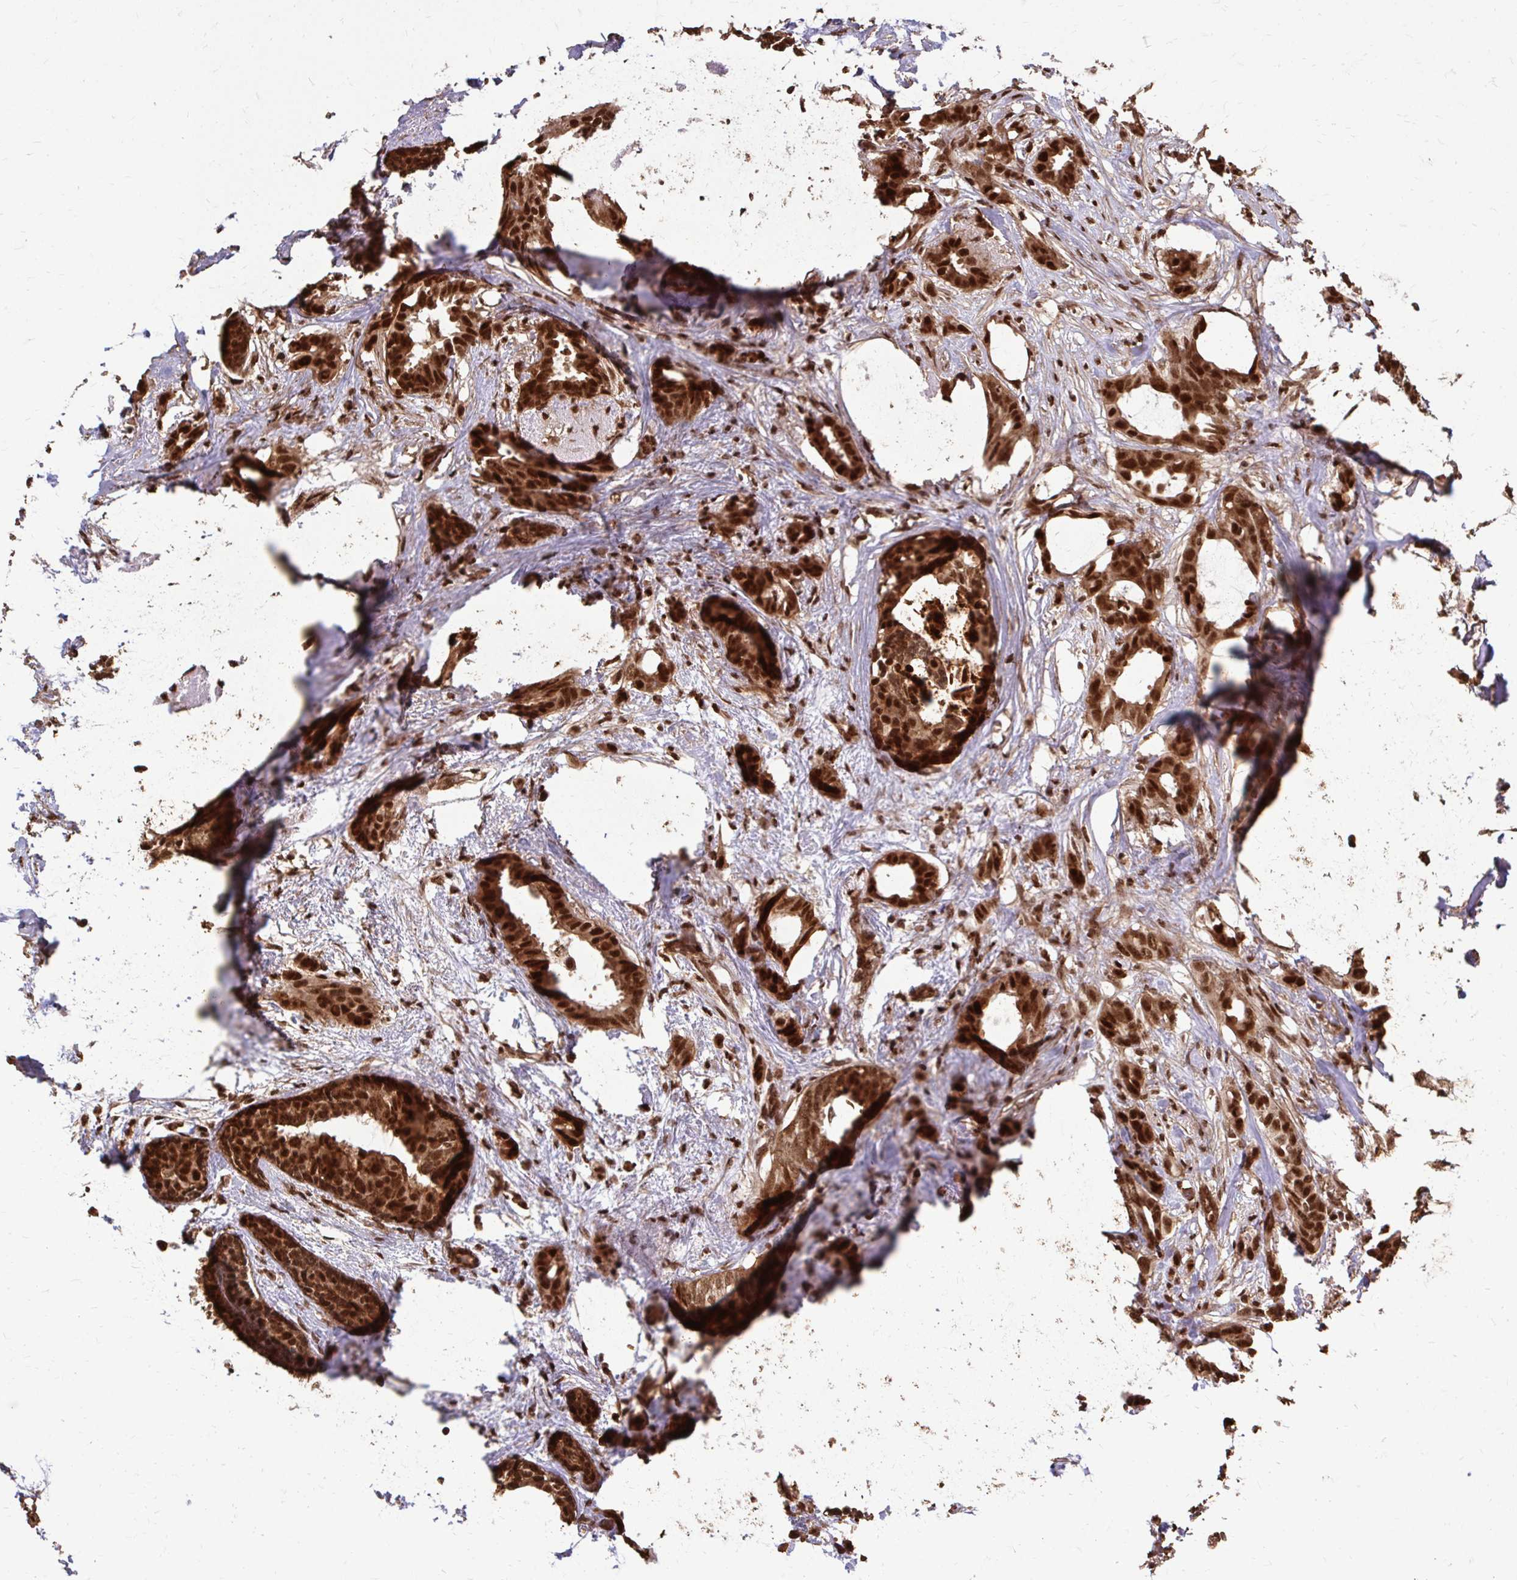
{"staining": {"intensity": "strong", "quantity": ">75%", "location": "nuclear"}, "tissue": "breast cancer", "cell_type": "Tumor cells", "image_type": "cancer", "snomed": [{"axis": "morphology", "description": "Duct carcinoma"}, {"axis": "topography", "description": "Breast"}], "caption": "About >75% of tumor cells in invasive ductal carcinoma (breast) exhibit strong nuclear protein expression as visualized by brown immunohistochemical staining.", "gene": "SS18", "patient": {"sex": "female", "age": 62}}